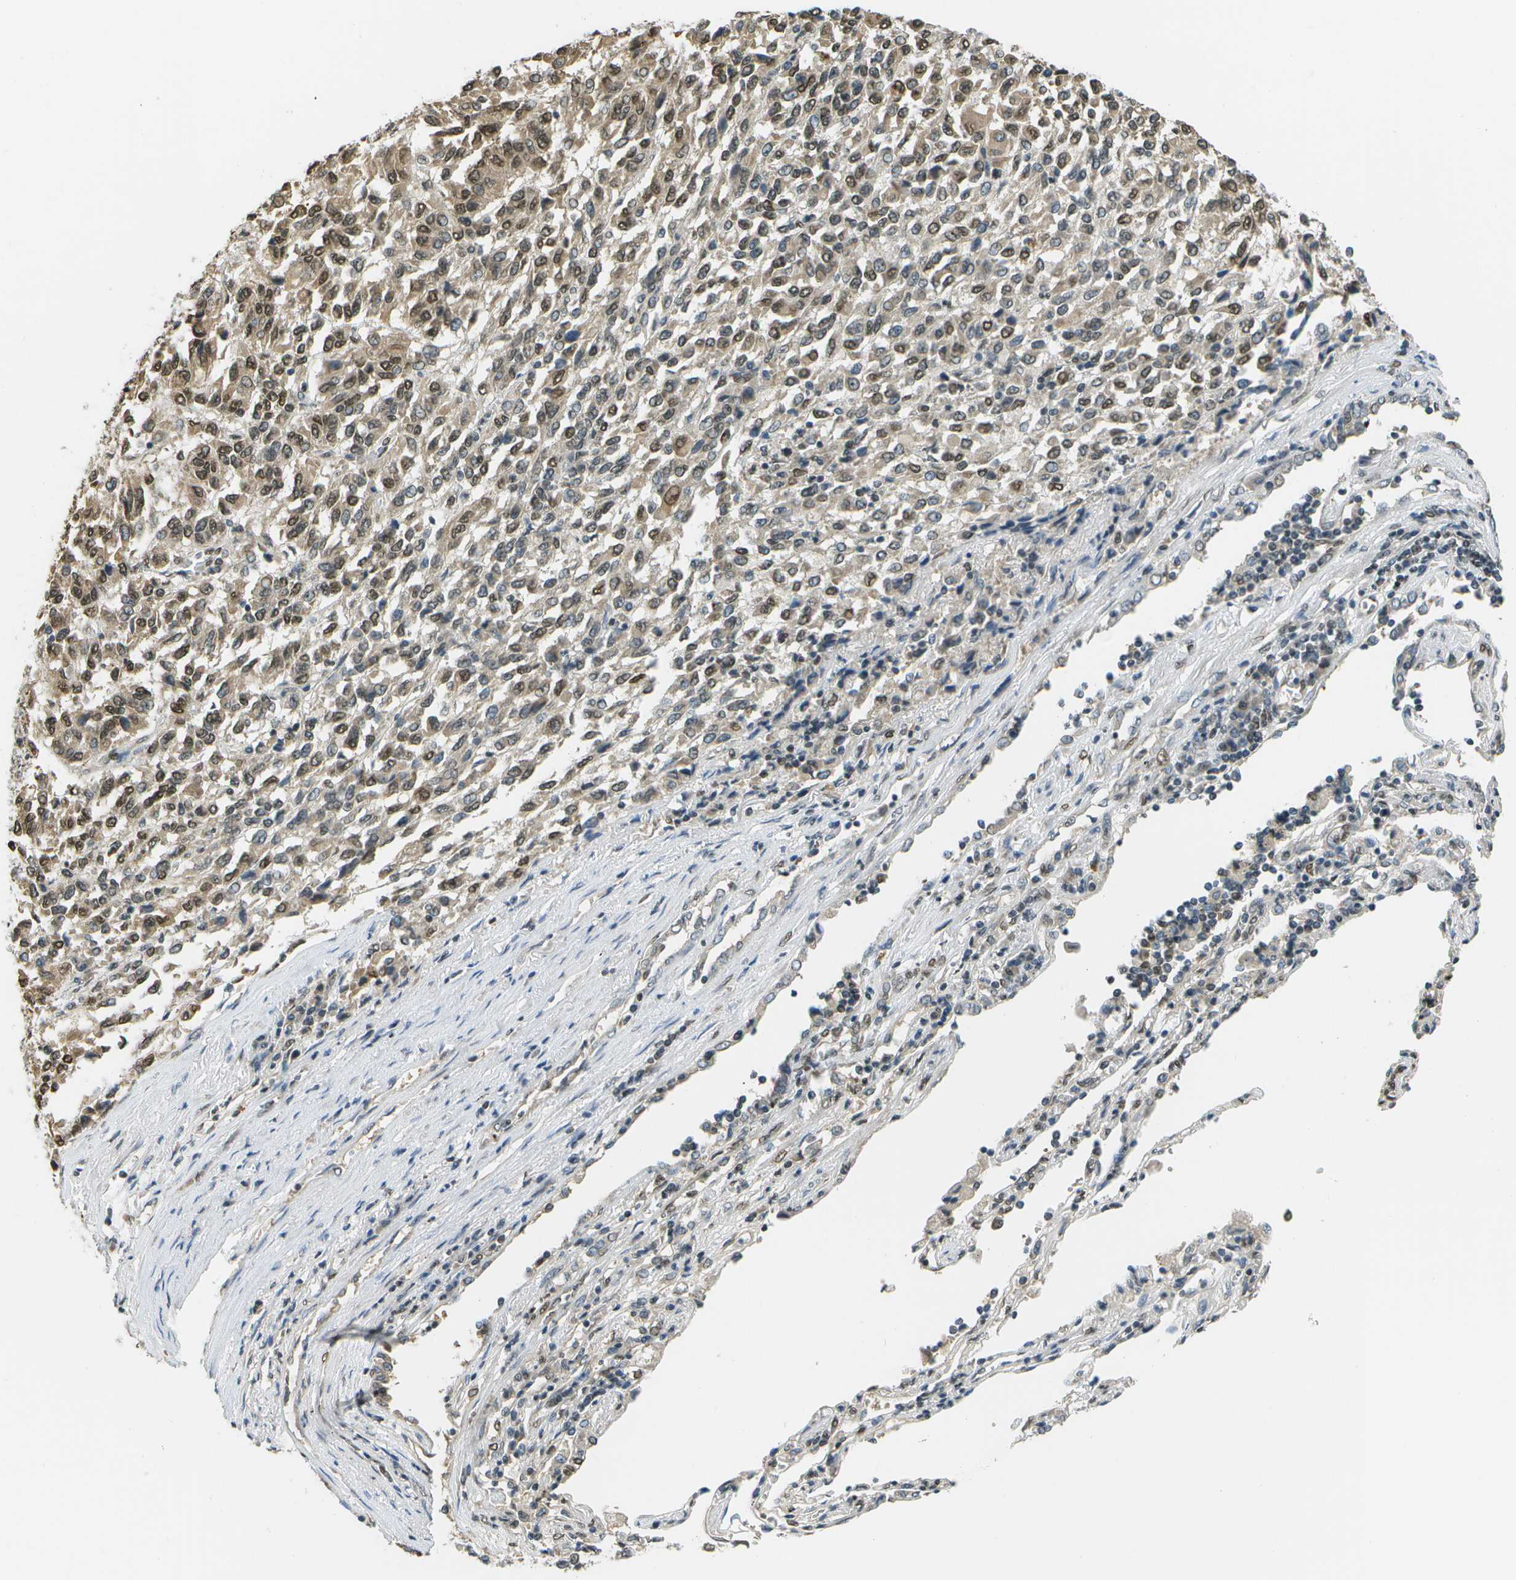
{"staining": {"intensity": "moderate", "quantity": ">75%", "location": "cytoplasmic/membranous,nuclear"}, "tissue": "melanoma", "cell_type": "Tumor cells", "image_type": "cancer", "snomed": [{"axis": "morphology", "description": "Malignant melanoma, Metastatic site"}, {"axis": "topography", "description": "Lung"}], "caption": "This is an image of immunohistochemistry (IHC) staining of melanoma, which shows moderate positivity in the cytoplasmic/membranous and nuclear of tumor cells.", "gene": "ABL2", "patient": {"sex": "male", "age": 64}}